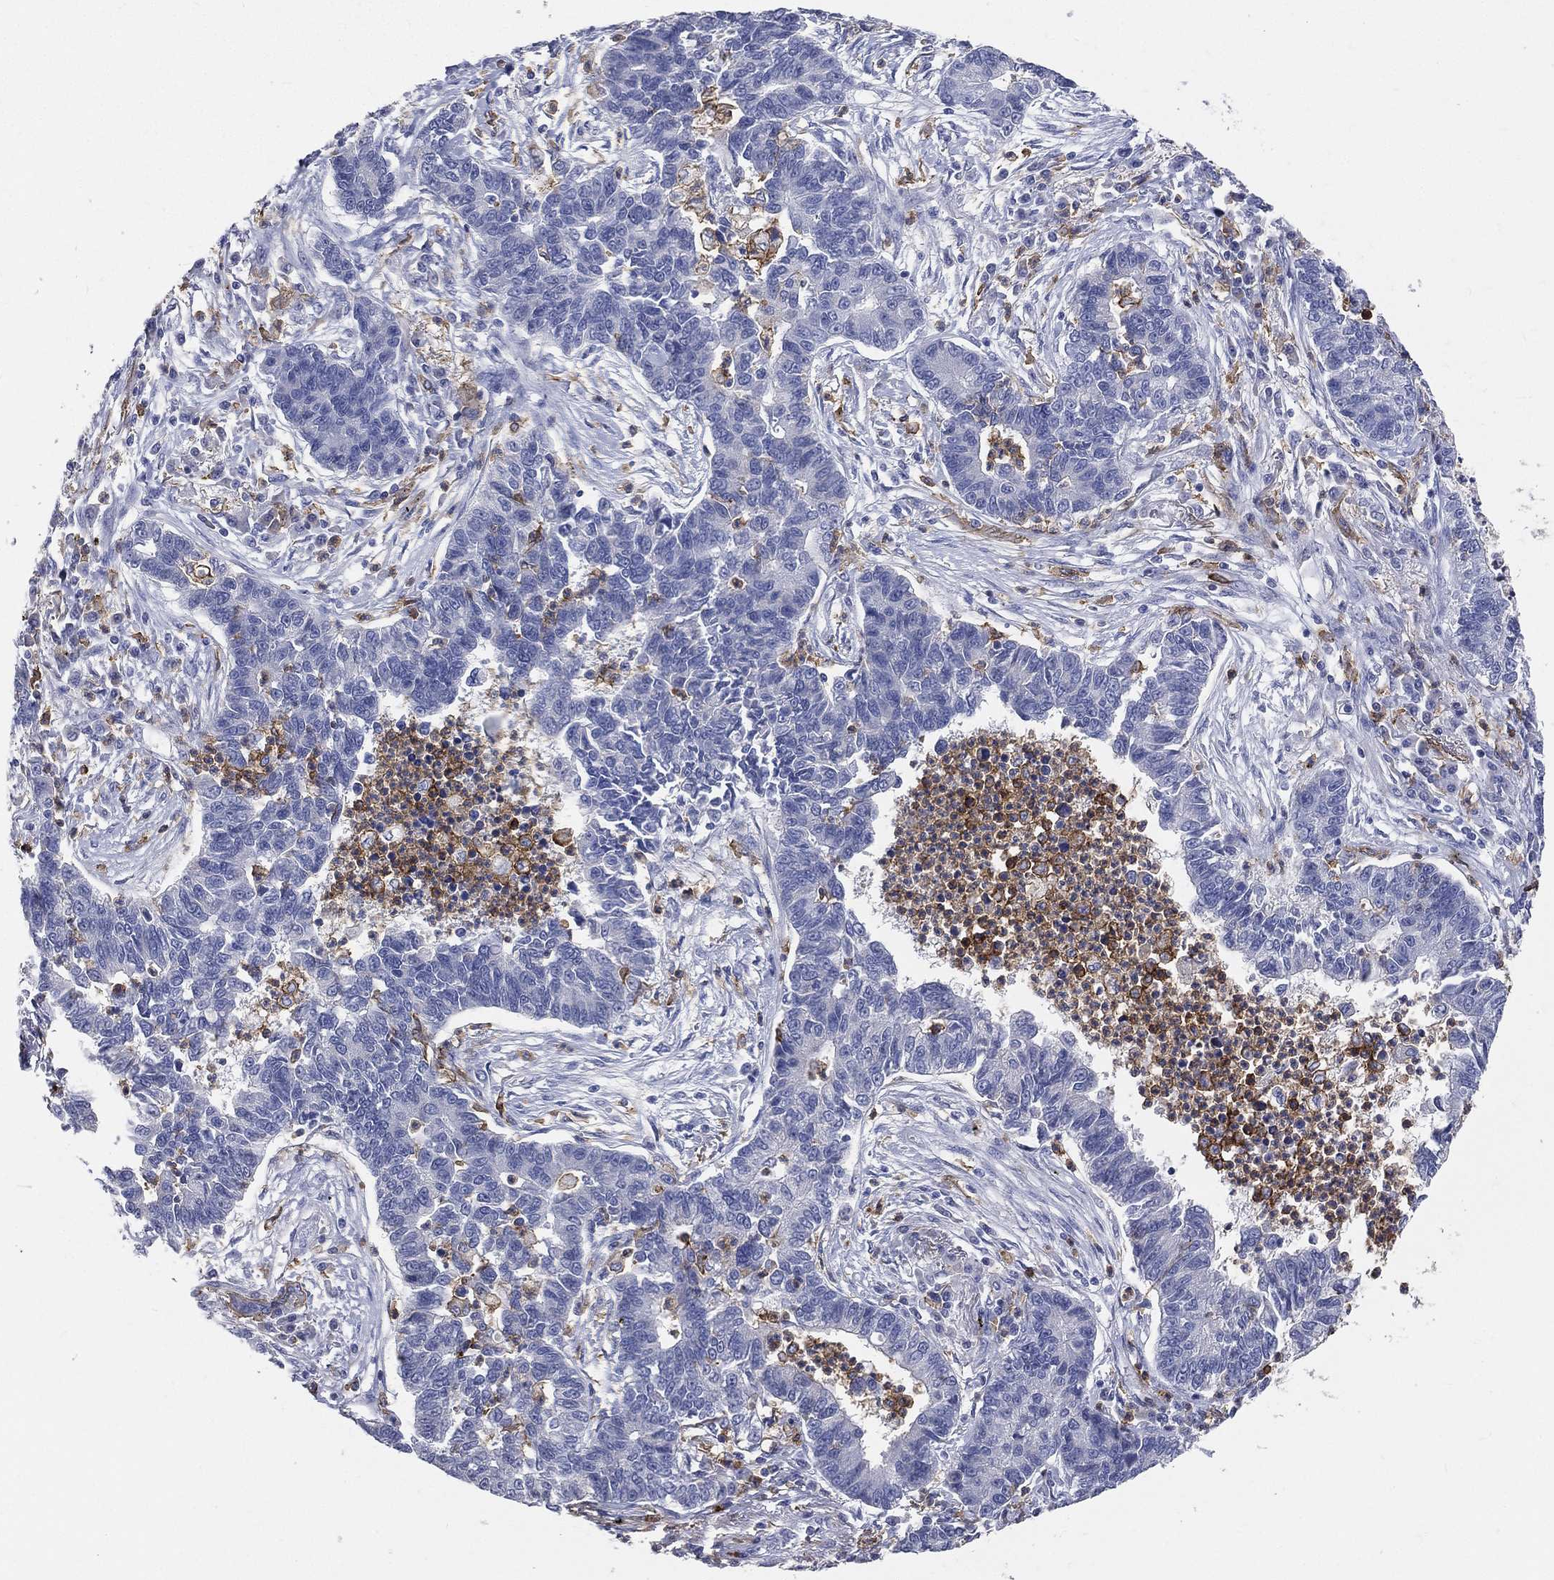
{"staining": {"intensity": "negative", "quantity": "none", "location": "none"}, "tissue": "lung cancer", "cell_type": "Tumor cells", "image_type": "cancer", "snomed": [{"axis": "morphology", "description": "Adenocarcinoma, NOS"}, {"axis": "topography", "description": "Lung"}], "caption": "IHC of human lung cancer (adenocarcinoma) displays no expression in tumor cells. Nuclei are stained in blue.", "gene": "CD33", "patient": {"sex": "female", "age": 57}}